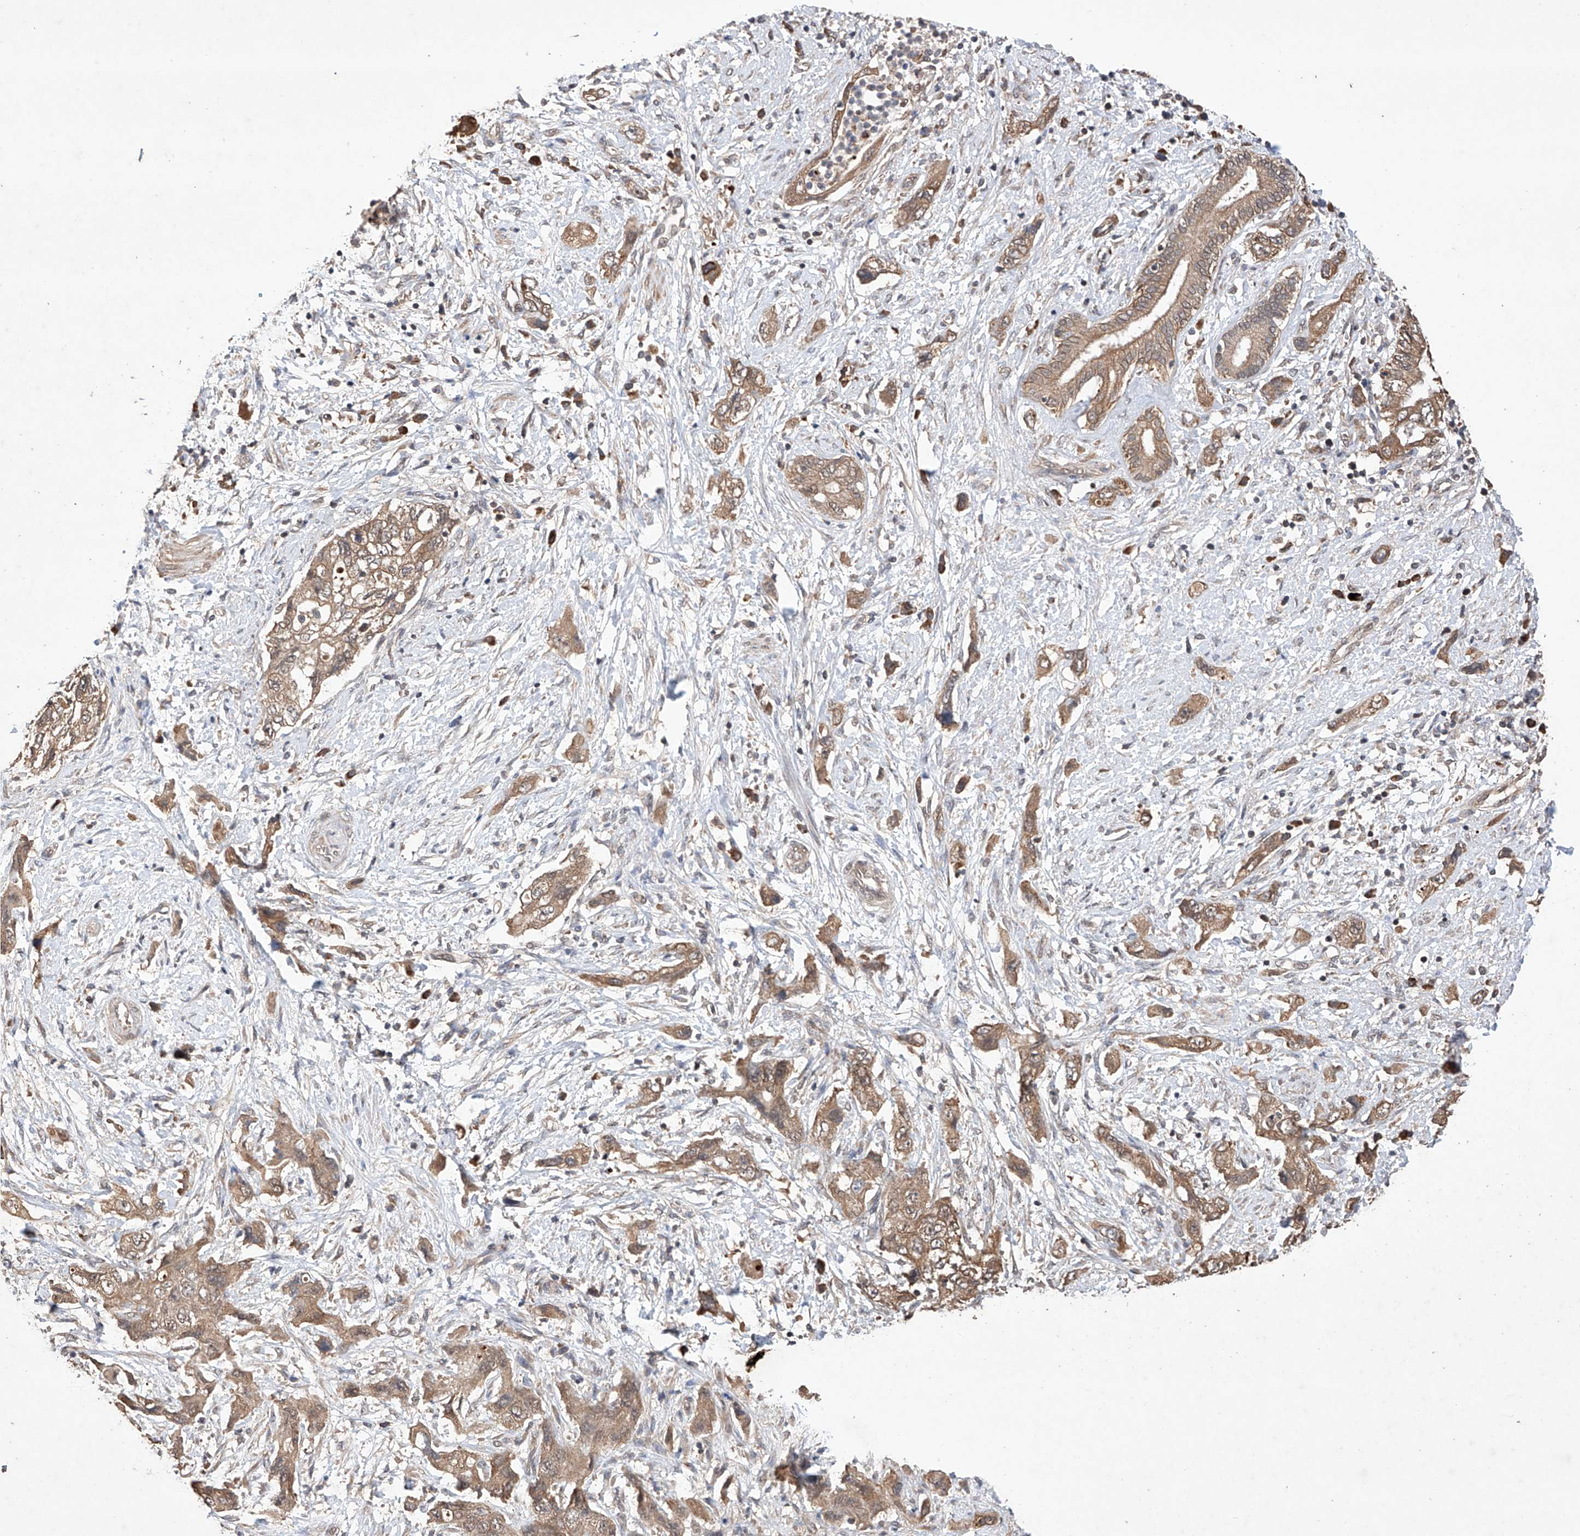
{"staining": {"intensity": "moderate", "quantity": ">75%", "location": "cytoplasmic/membranous"}, "tissue": "pancreatic cancer", "cell_type": "Tumor cells", "image_type": "cancer", "snomed": [{"axis": "morphology", "description": "Adenocarcinoma, NOS"}, {"axis": "topography", "description": "Pancreas"}], "caption": "About >75% of tumor cells in pancreatic cancer (adenocarcinoma) demonstrate moderate cytoplasmic/membranous protein expression as visualized by brown immunohistochemical staining.", "gene": "LURAP1", "patient": {"sex": "female", "age": 73}}